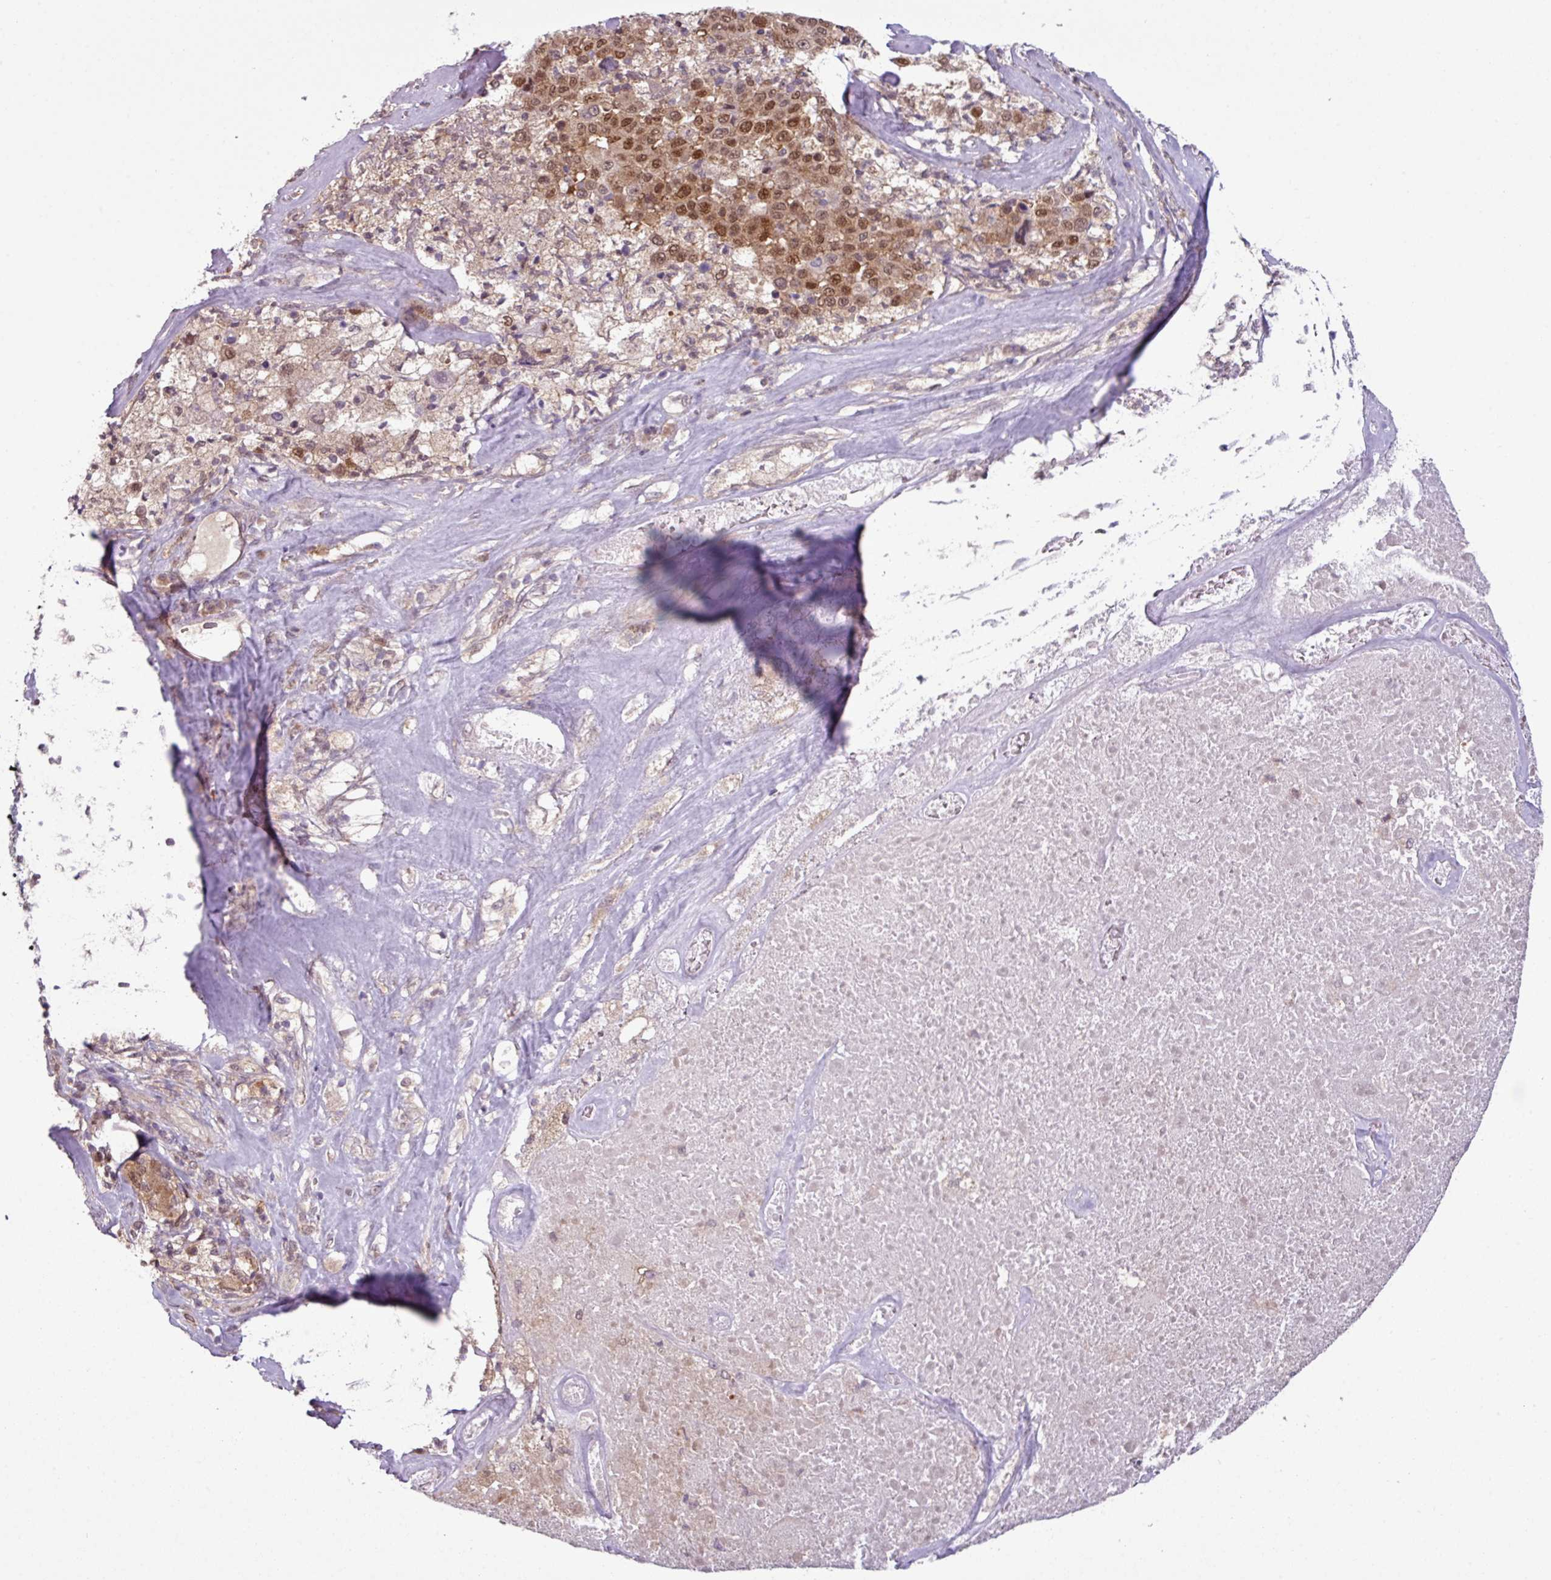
{"staining": {"intensity": "moderate", "quantity": ">75%", "location": "nuclear"}, "tissue": "melanoma", "cell_type": "Tumor cells", "image_type": "cancer", "snomed": [{"axis": "morphology", "description": "Malignant melanoma, Metastatic site"}, {"axis": "topography", "description": "Lymph node"}], "caption": "About >75% of tumor cells in malignant melanoma (metastatic site) reveal moderate nuclear protein positivity as visualized by brown immunohistochemical staining.", "gene": "TTLL12", "patient": {"sex": "male", "age": 62}}